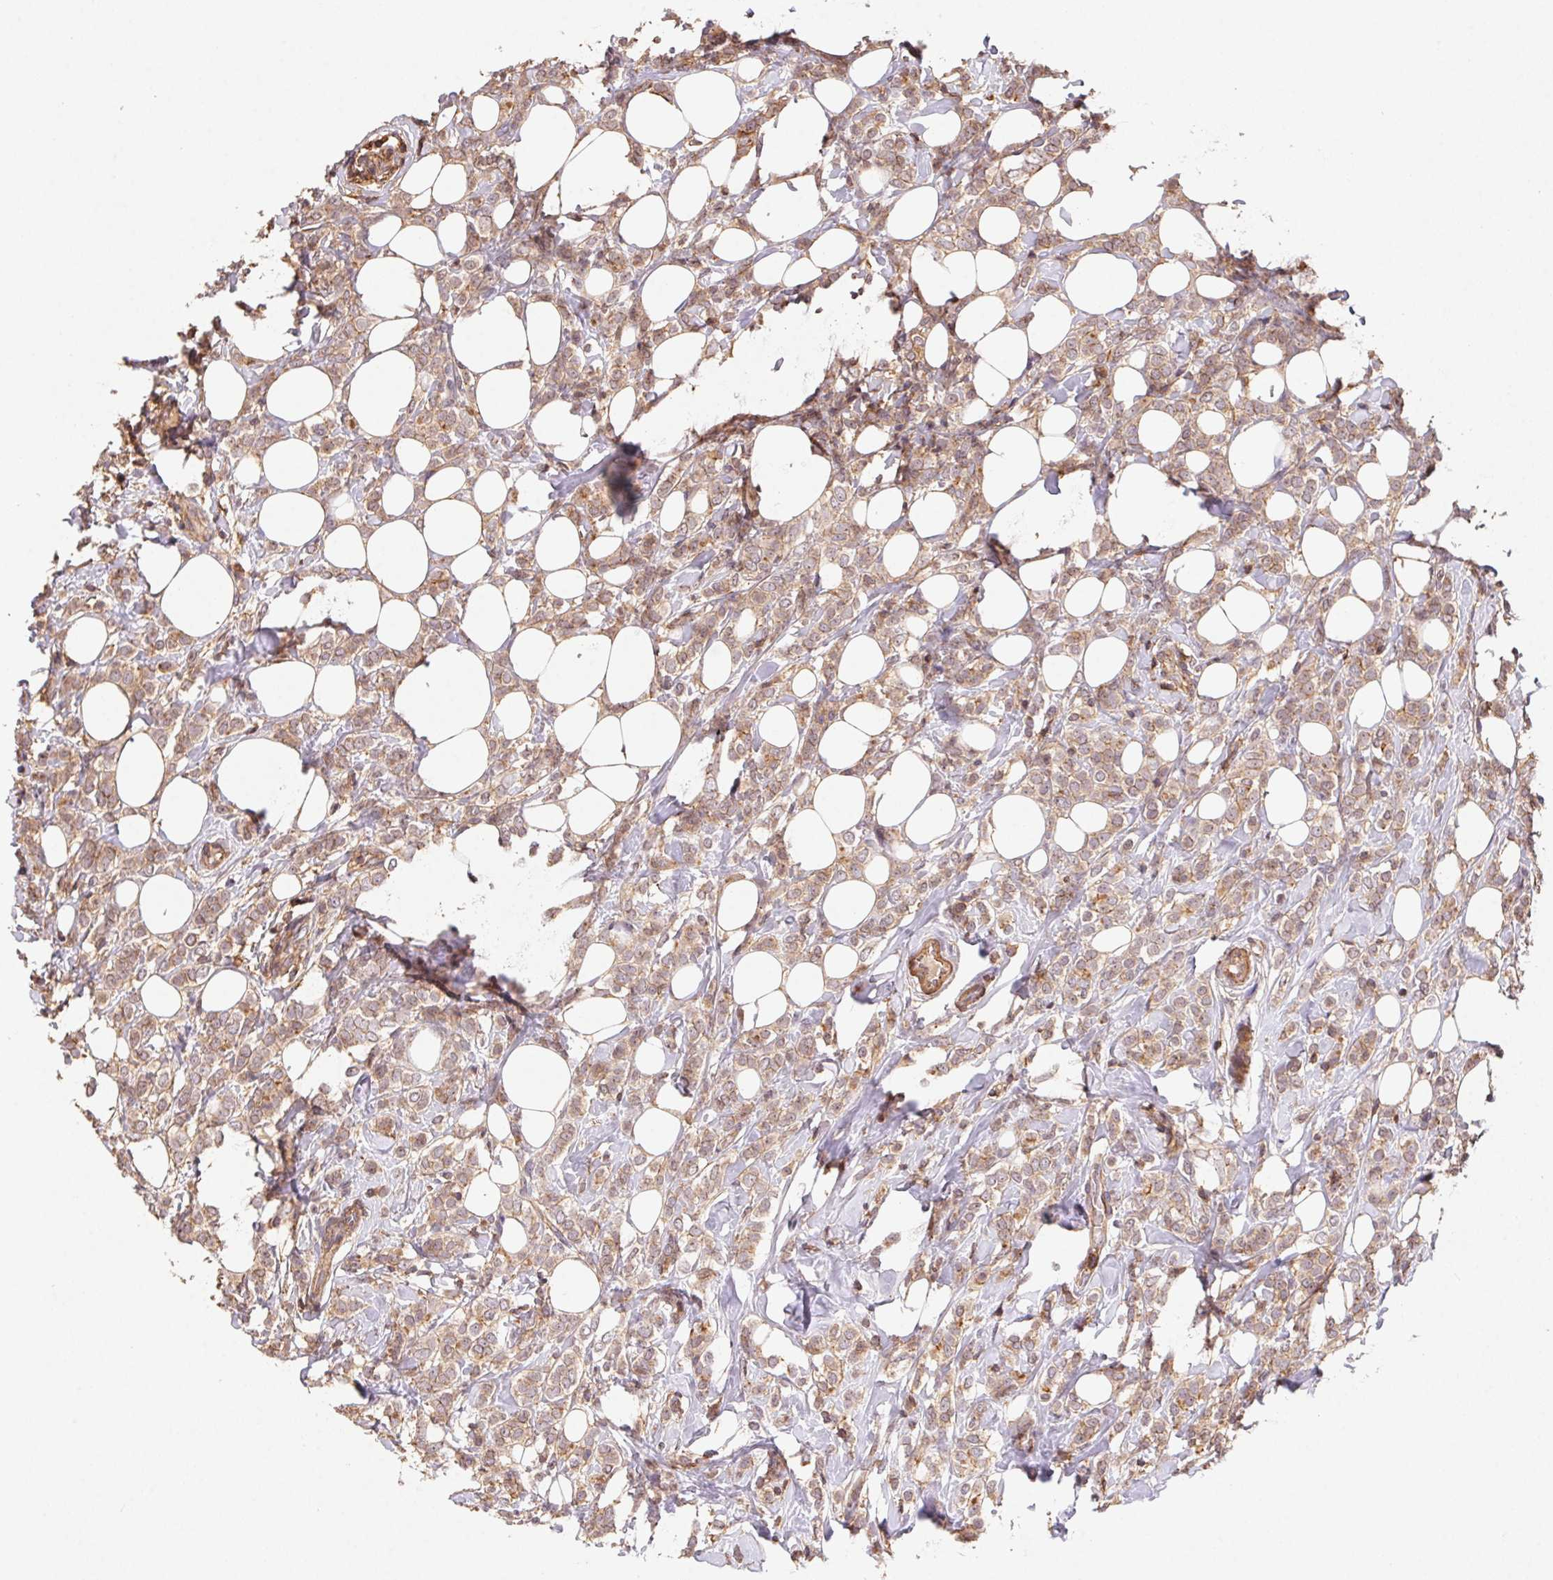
{"staining": {"intensity": "moderate", "quantity": ">75%", "location": "cytoplasmic/membranous"}, "tissue": "breast cancer", "cell_type": "Tumor cells", "image_type": "cancer", "snomed": [{"axis": "morphology", "description": "Lobular carcinoma"}, {"axis": "topography", "description": "Breast"}], "caption": "This is a photomicrograph of immunohistochemistry (IHC) staining of breast cancer (lobular carcinoma), which shows moderate positivity in the cytoplasmic/membranous of tumor cells.", "gene": "ATG10", "patient": {"sex": "female", "age": 49}}